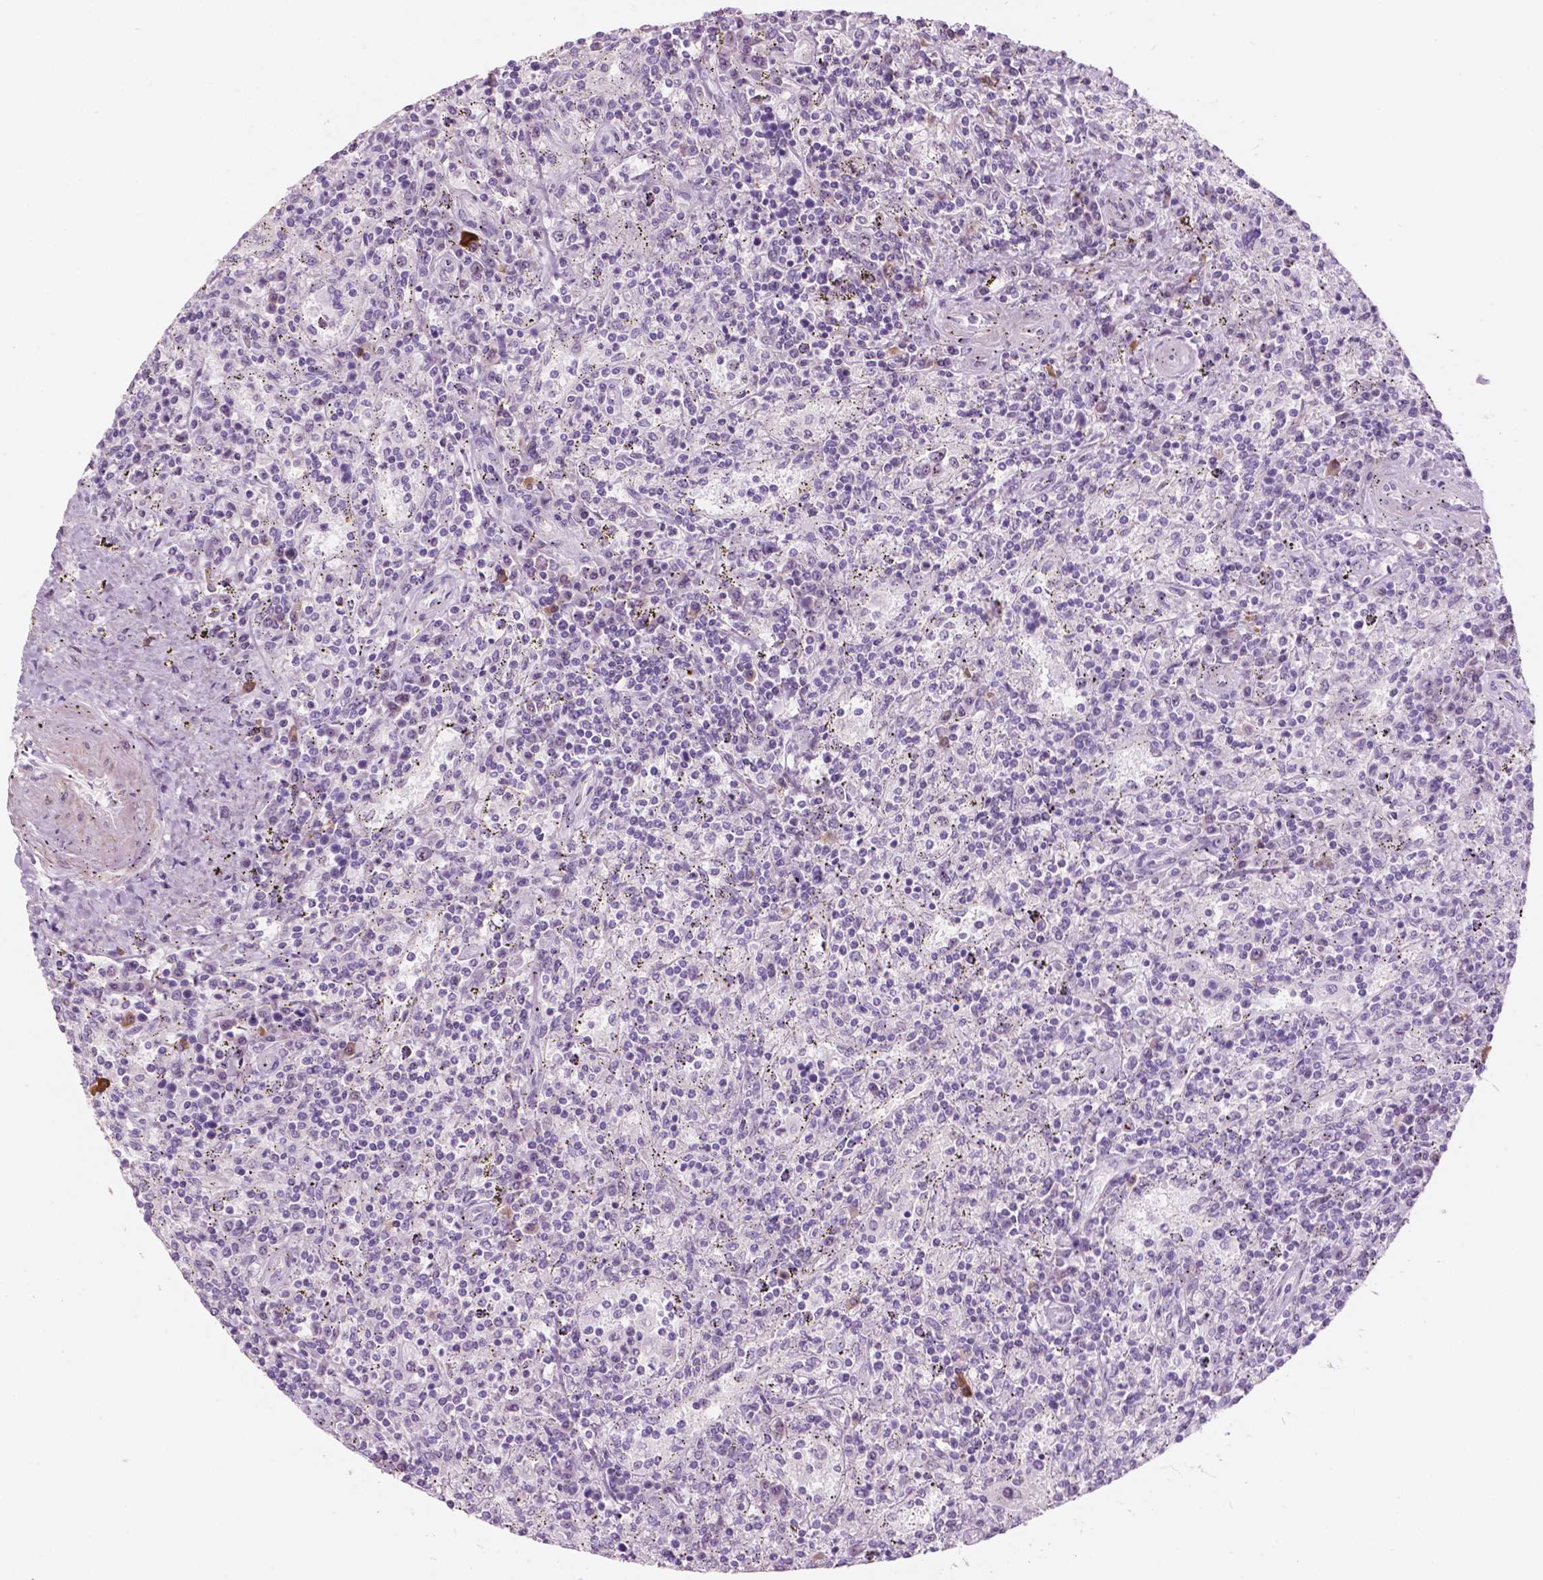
{"staining": {"intensity": "negative", "quantity": "none", "location": "none"}, "tissue": "lymphoma", "cell_type": "Tumor cells", "image_type": "cancer", "snomed": [{"axis": "morphology", "description": "Malignant lymphoma, non-Hodgkin's type, Low grade"}, {"axis": "topography", "description": "Spleen"}], "caption": "An immunohistochemistry (IHC) histopathology image of lymphoma is shown. There is no staining in tumor cells of lymphoma.", "gene": "ZNF853", "patient": {"sex": "male", "age": 62}}